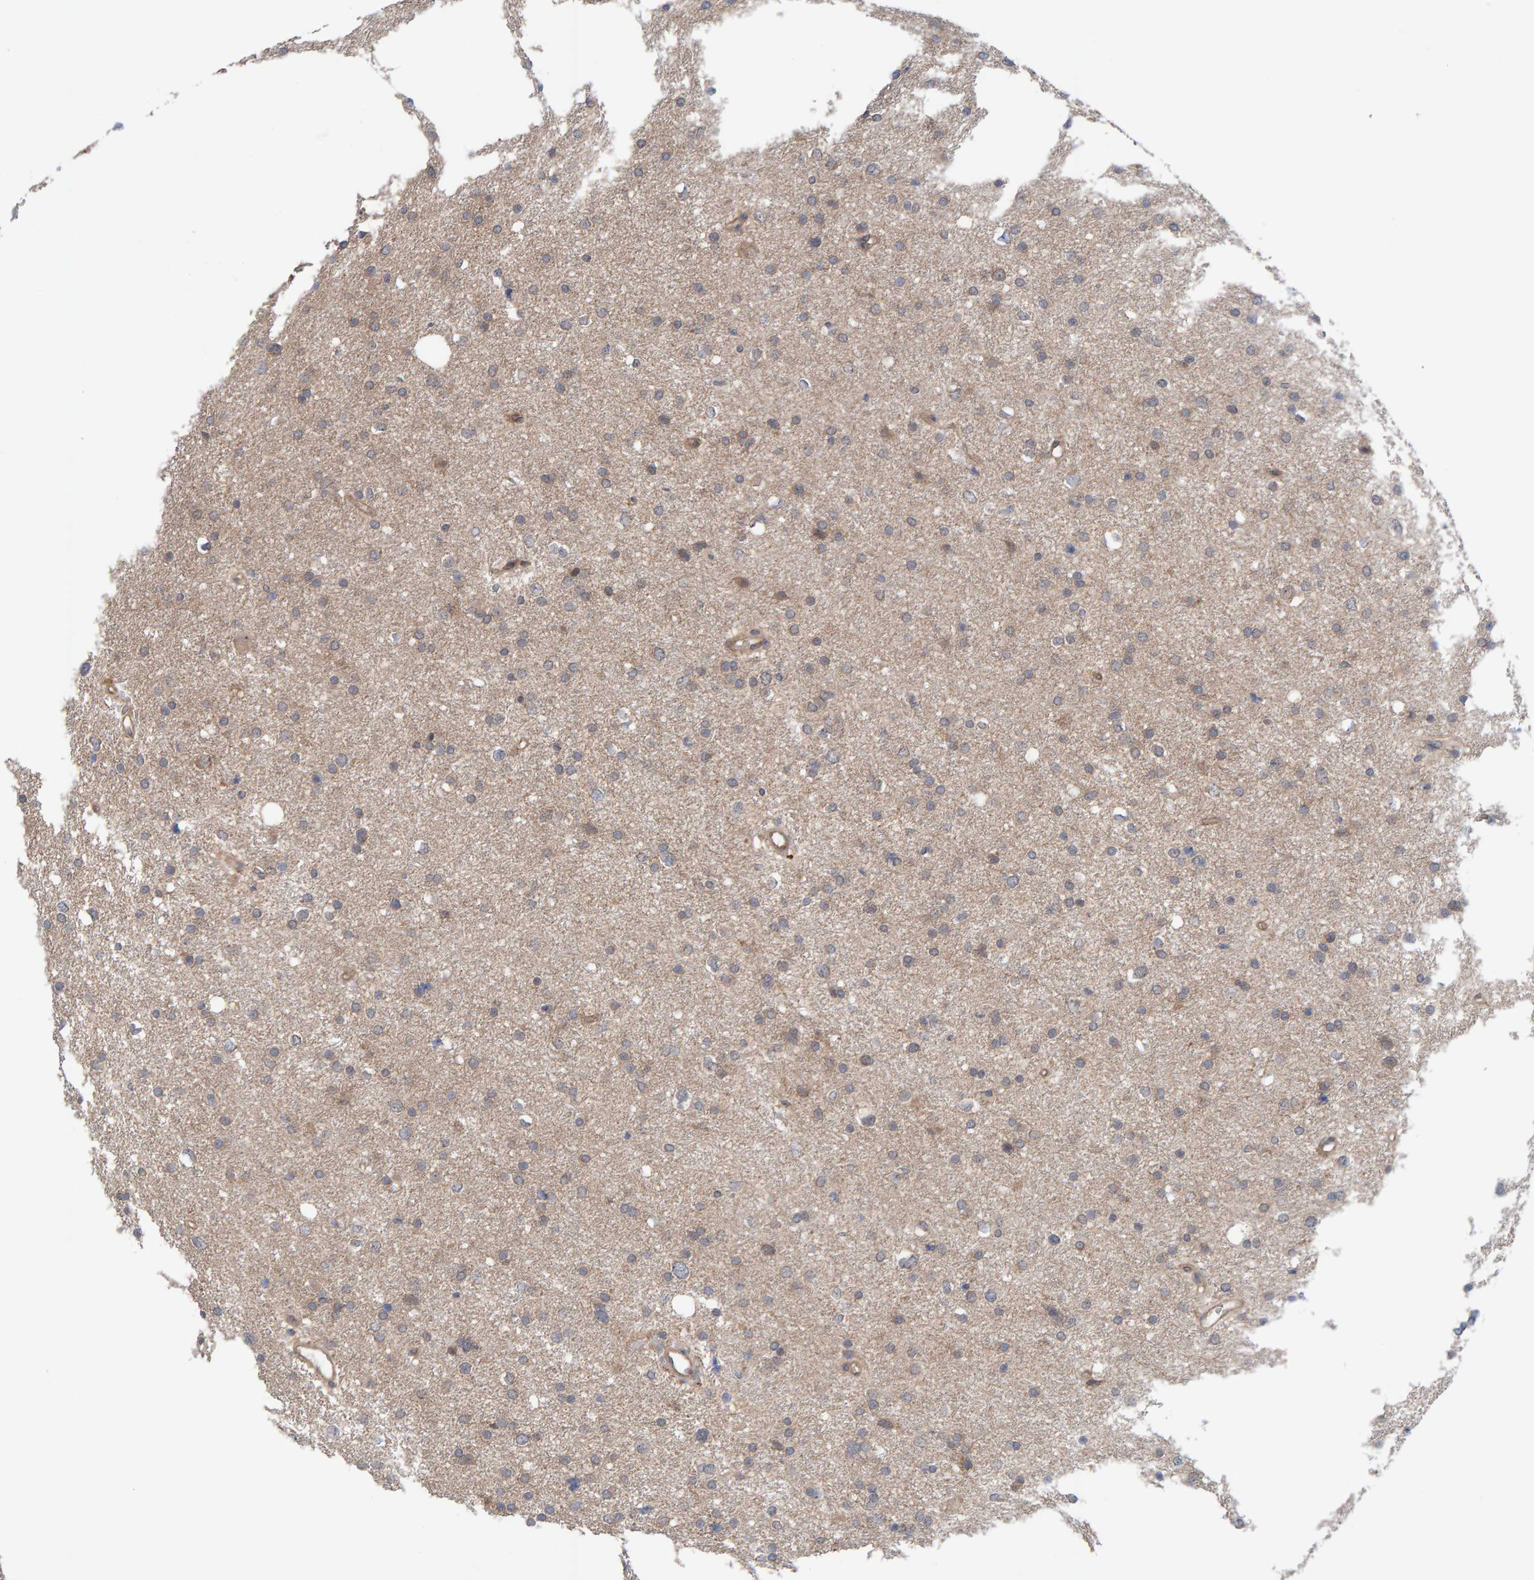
{"staining": {"intensity": "weak", "quantity": ">75%", "location": "cytoplasmic/membranous"}, "tissue": "glioma", "cell_type": "Tumor cells", "image_type": "cancer", "snomed": [{"axis": "morphology", "description": "Glioma, malignant, Low grade"}, {"axis": "topography", "description": "Brain"}], "caption": "The histopathology image shows staining of glioma, revealing weak cytoplasmic/membranous protein positivity (brown color) within tumor cells.", "gene": "LRSAM1", "patient": {"sex": "female", "age": 37}}